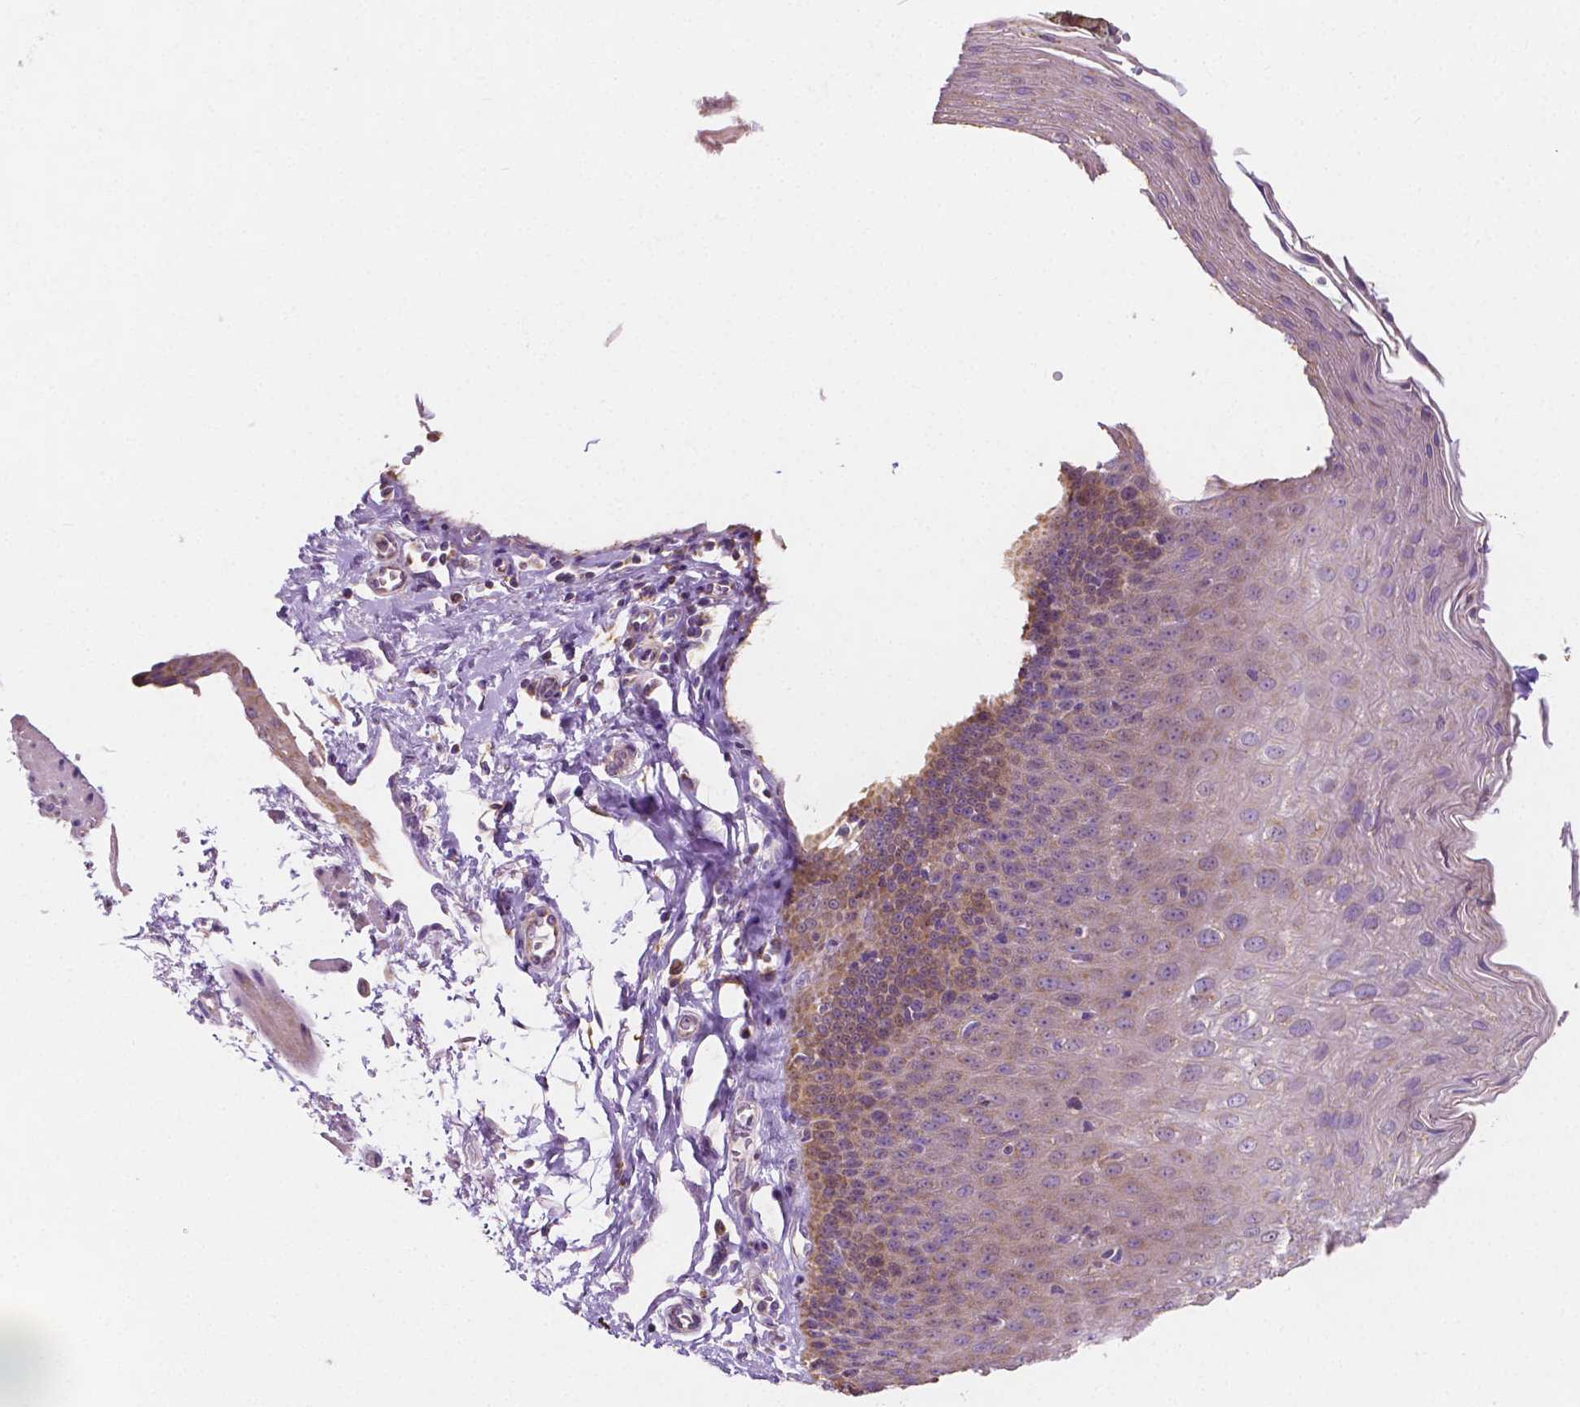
{"staining": {"intensity": "moderate", "quantity": "<25%", "location": "cytoplasmic/membranous"}, "tissue": "esophagus", "cell_type": "Squamous epithelial cells", "image_type": "normal", "snomed": [{"axis": "morphology", "description": "Normal tissue, NOS"}, {"axis": "topography", "description": "Esophagus"}], "caption": "Protein positivity by immunohistochemistry exhibits moderate cytoplasmic/membranous expression in about <25% of squamous epithelial cells in normal esophagus.", "gene": "TMEM130", "patient": {"sex": "female", "age": 81}}